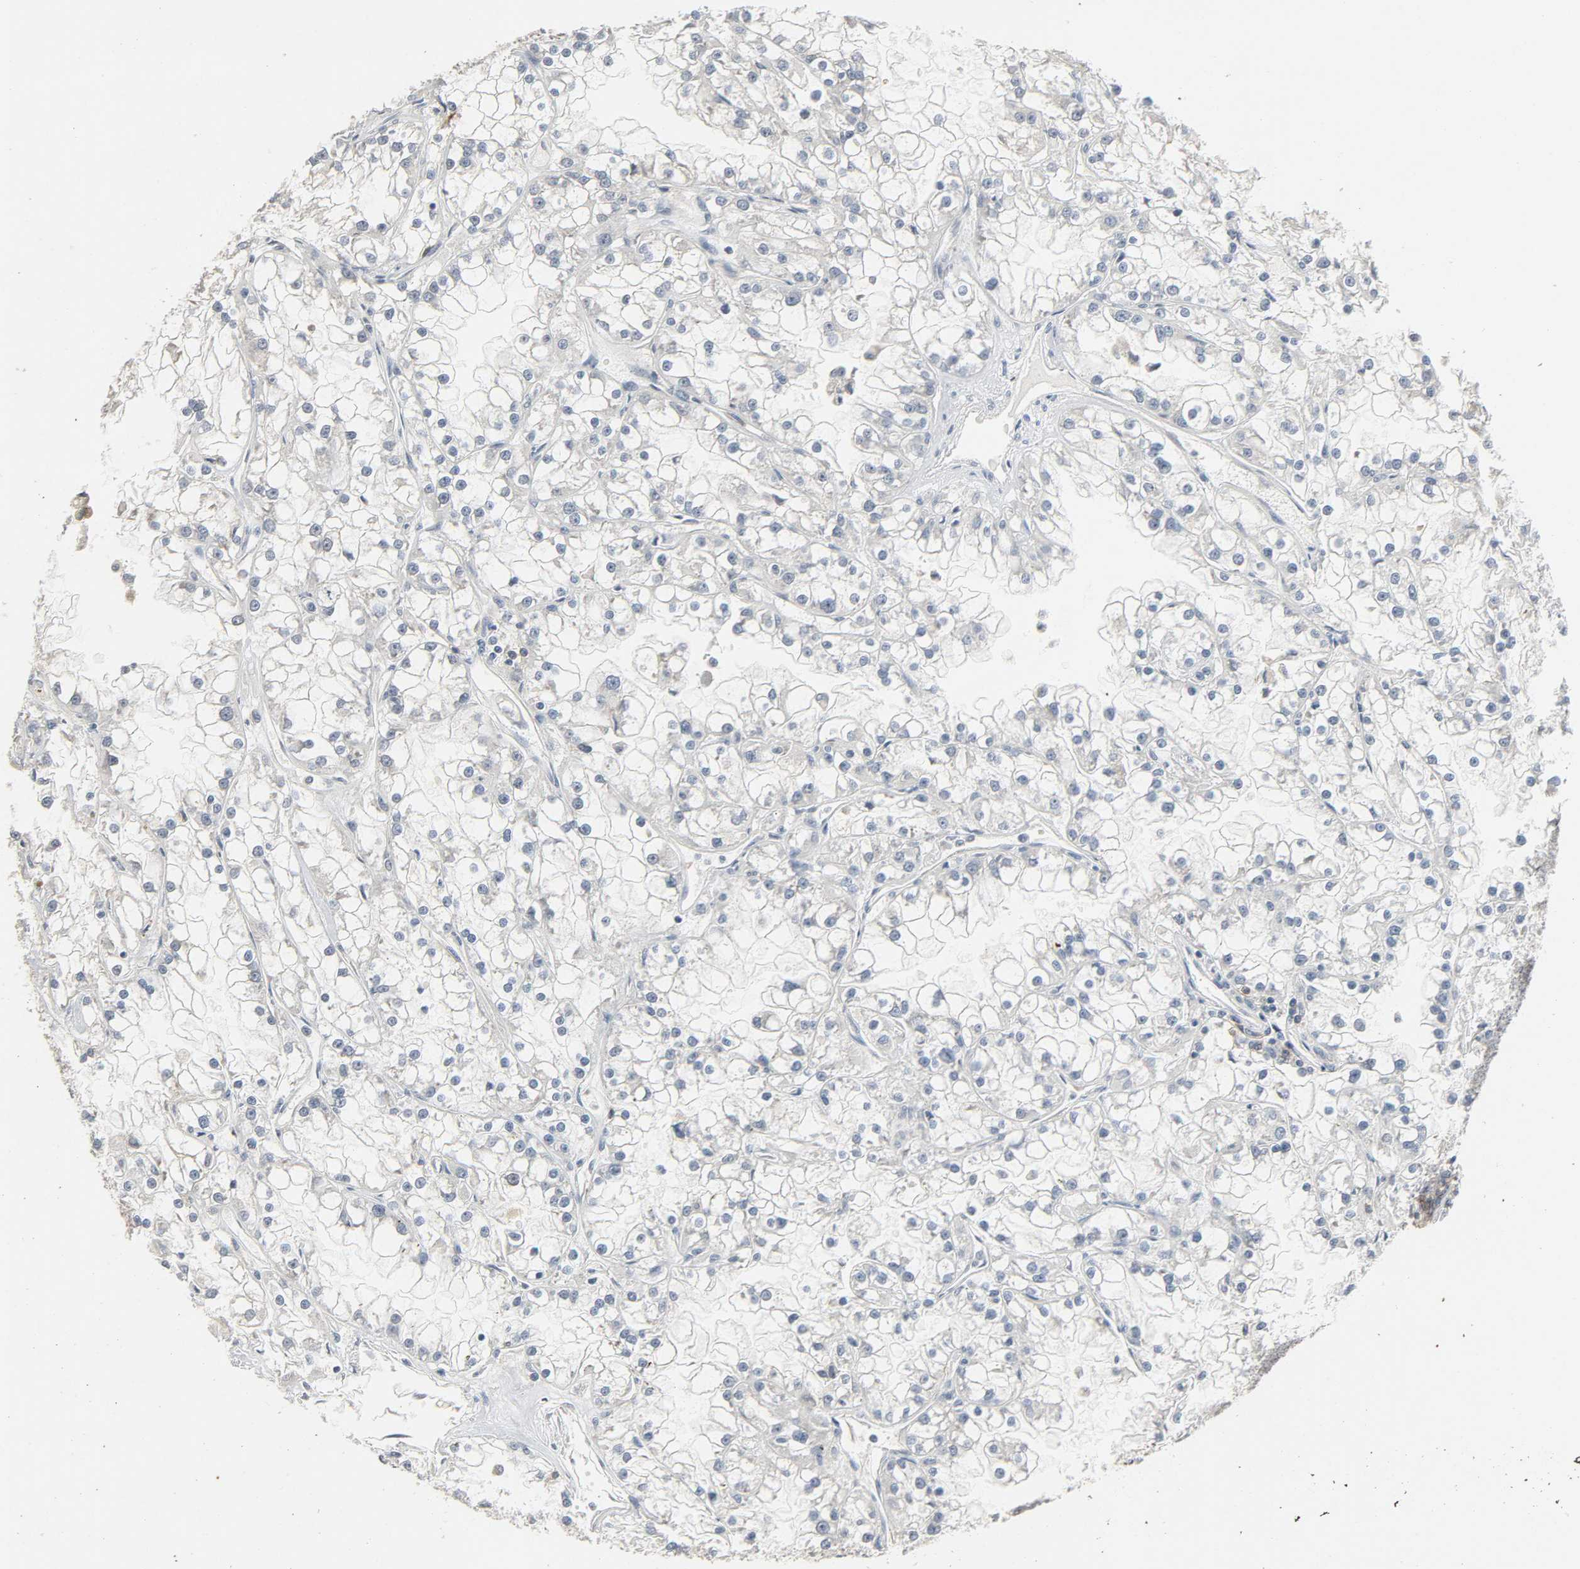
{"staining": {"intensity": "negative", "quantity": "none", "location": "none"}, "tissue": "renal cancer", "cell_type": "Tumor cells", "image_type": "cancer", "snomed": [{"axis": "morphology", "description": "Adenocarcinoma, NOS"}, {"axis": "topography", "description": "Kidney"}], "caption": "This is an immunohistochemistry histopathology image of renal adenocarcinoma. There is no expression in tumor cells.", "gene": "CD4", "patient": {"sex": "female", "age": 52}}